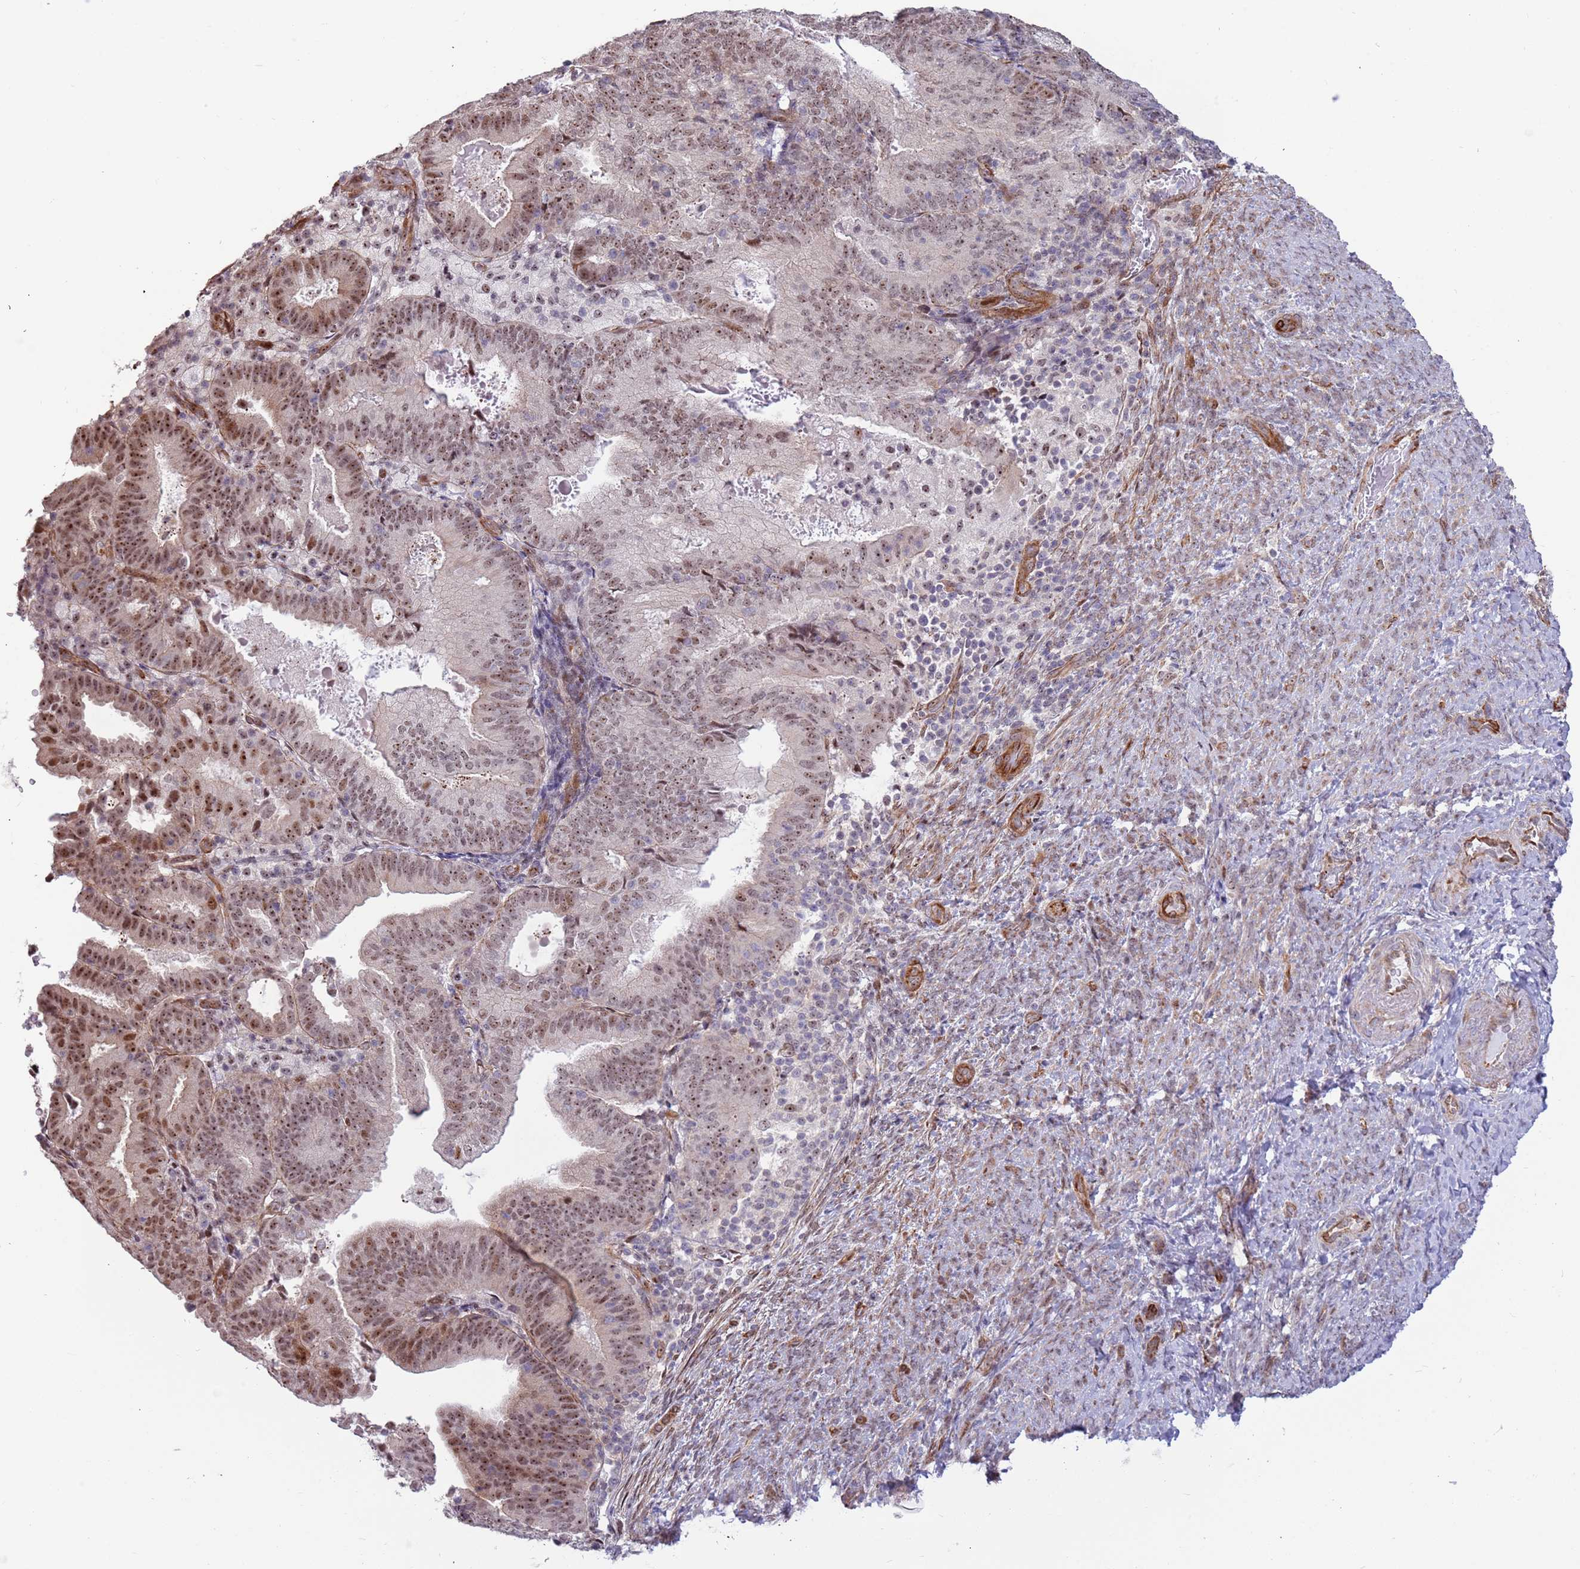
{"staining": {"intensity": "moderate", "quantity": ">75%", "location": "nuclear"}, "tissue": "endometrial cancer", "cell_type": "Tumor cells", "image_type": "cancer", "snomed": [{"axis": "morphology", "description": "Adenocarcinoma, NOS"}, {"axis": "topography", "description": "Endometrium"}], "caption": "The immunohistochemical stain shows moderate nuclear positivity in tumor cells of endometrial adenocarcinoma tissue.", "gene": "LRMDA", "patient": {"sex": "female", "age": 70}}